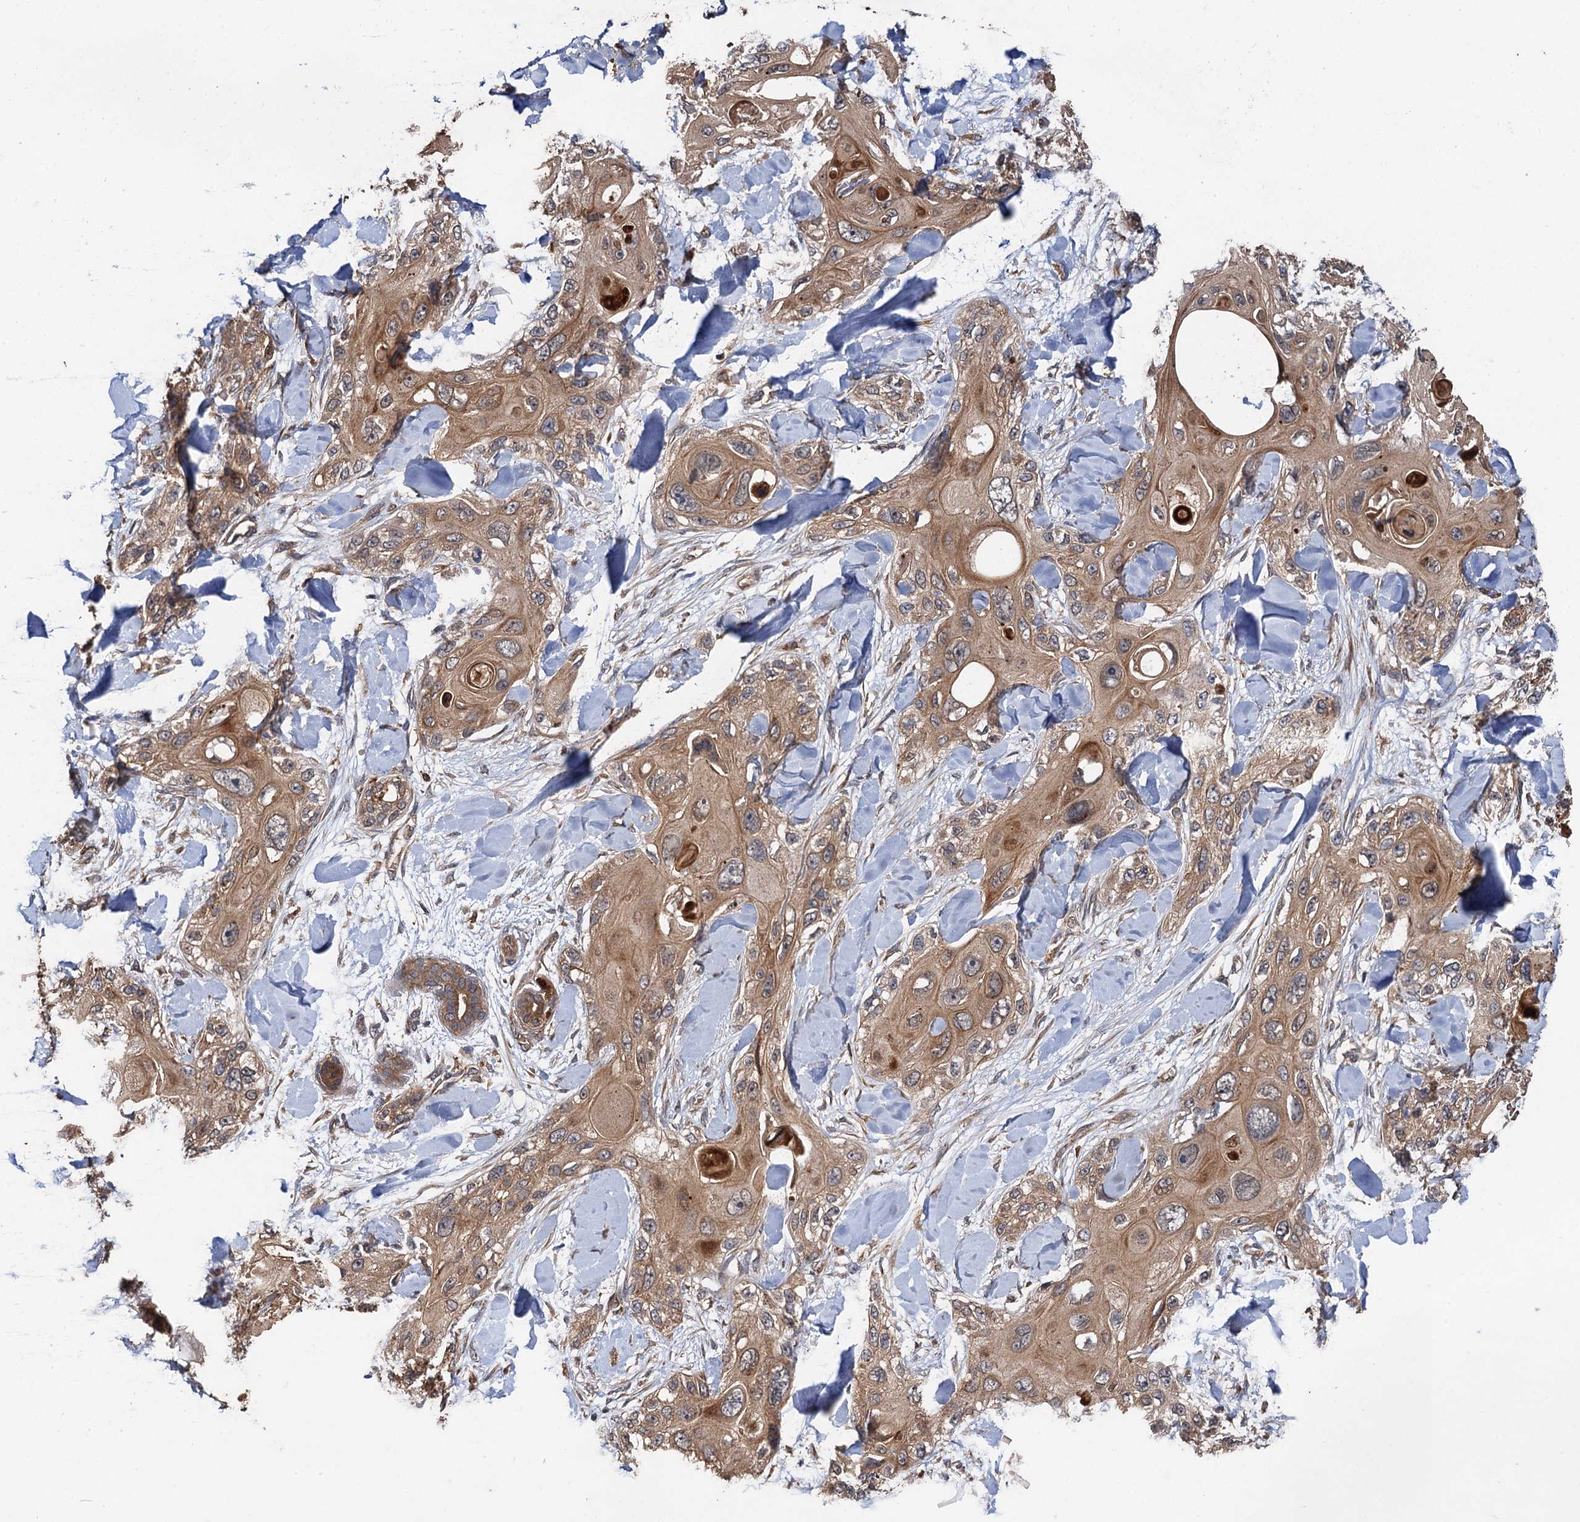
{"staining": {"intensity": "moderate", "quantity": ">75%", "location": "cytoplasmic/membranous"}, "tissue": "skin cancer", "cell_type": "Tumor cells", "image_type": "cancer", "snomed": [{"axis": "morphology", "description": "Normal tissue, NOS"}, {"axis": "morphology", "description": "Squamous cell carcinoma, NOS"}, {"axis": "topography", "description": "Skin"}], "caption": "IHC photomicrograph of human squamous cell carcinoma (skin) stained for a protein (brown), which shows medium levels of moderate cytoplasmic/membranous expression in about >75% of tumor cells.", "gene": "TMEM39B", "patient": {"sex": "male", "age": 72}}